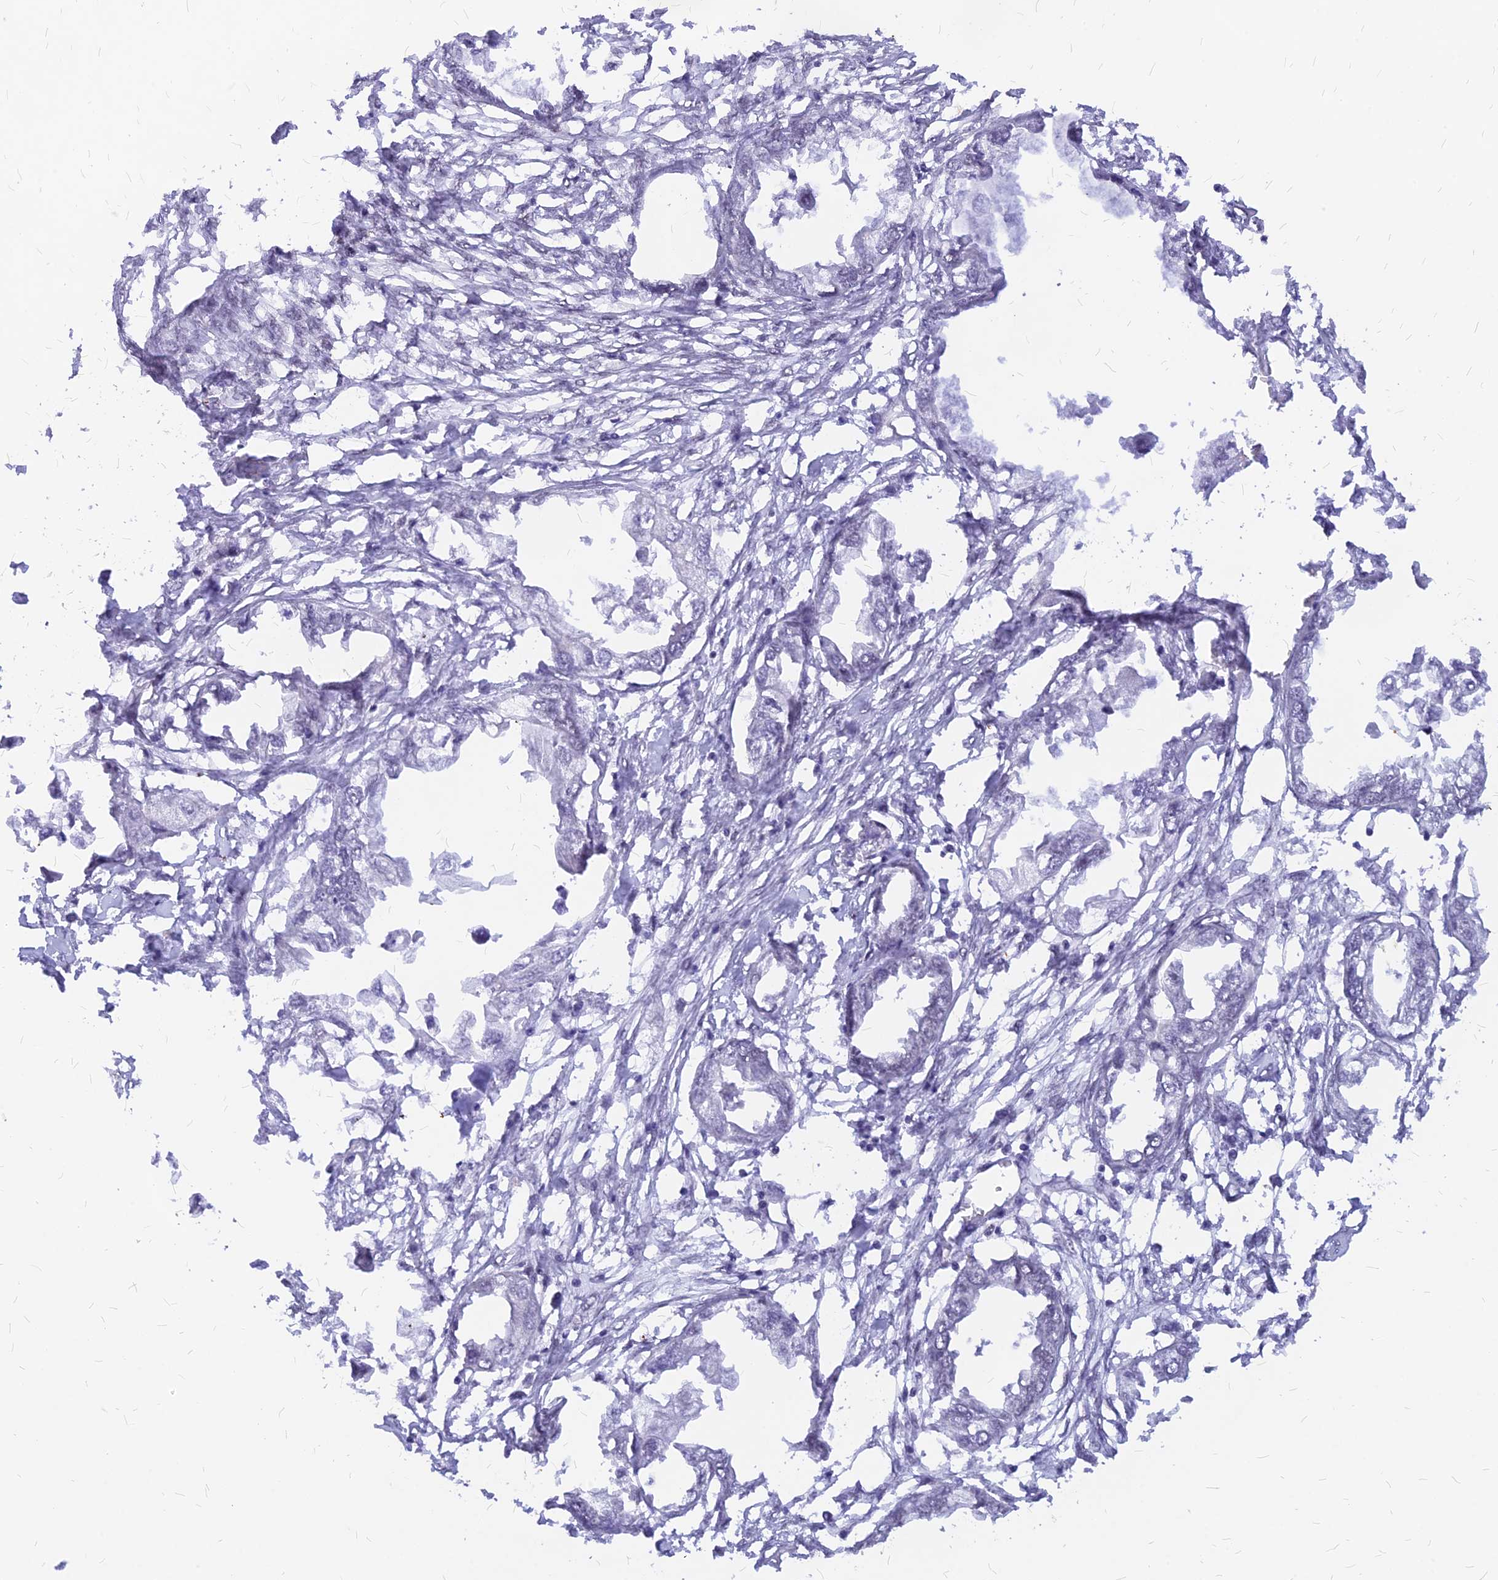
{"staining": {"intensity": "negative", "quantity": "none", "location": "none"}, "tissue": "endometrial cancer", "cell_type": "Tumor cells", "image_type": "cancer", "snomed": [{"axis": "morphology", "description": "Adenocarcinoma, NOS"}, {"axis": "morphology", "description": "Adenocarcinoma, metastatic, NOS"}, {"axis": "topography", "description": "Adipose tissue"}, {"axis": "topography", "description": "Endometrium"}], "caption": "The micrograph exhibits no significant positivity in tumor cells of adenocarcinoma (endometrial). Nuclei are stained in blue.", "gene": "KCTD13", "patient": {"sex": "female", "age": 67}}